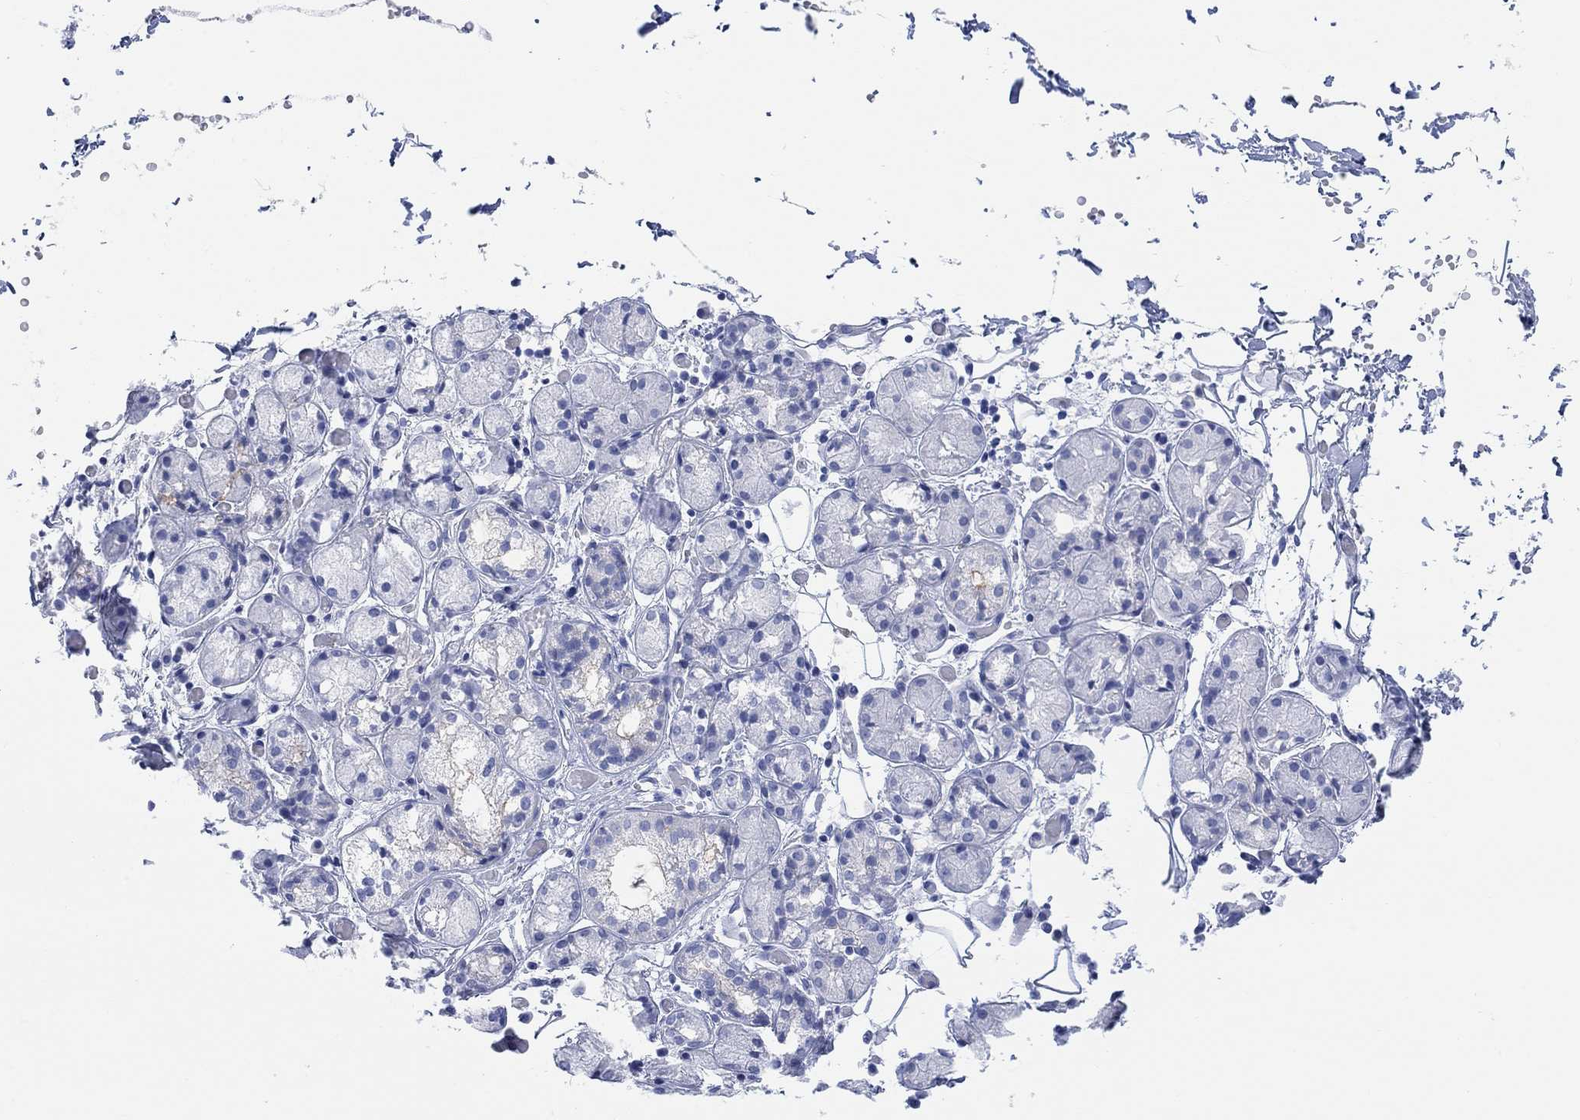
{"staining": {"intensity": "negative", "quantity": "none", "location": "none"}, "tissue": "salivary gland", "cell_type": "Glandular cells", "image_type": "normal", "snomed": [{"axis": "morphology", "description": "Normal tissue, NOS"}, {"axis": "topography", "description": "Salivary gland"}, {"axis": "topography", "description": "Peripheral nerve tissue"}], "caption": "Glandular cells show no significant protein staining in normal salivary gland. (DAB immunohistochemistry (IHC) with hematoxylin counter stain).", "gene": "XIRP2", "patient": {"sex": "male", "age": 71}}